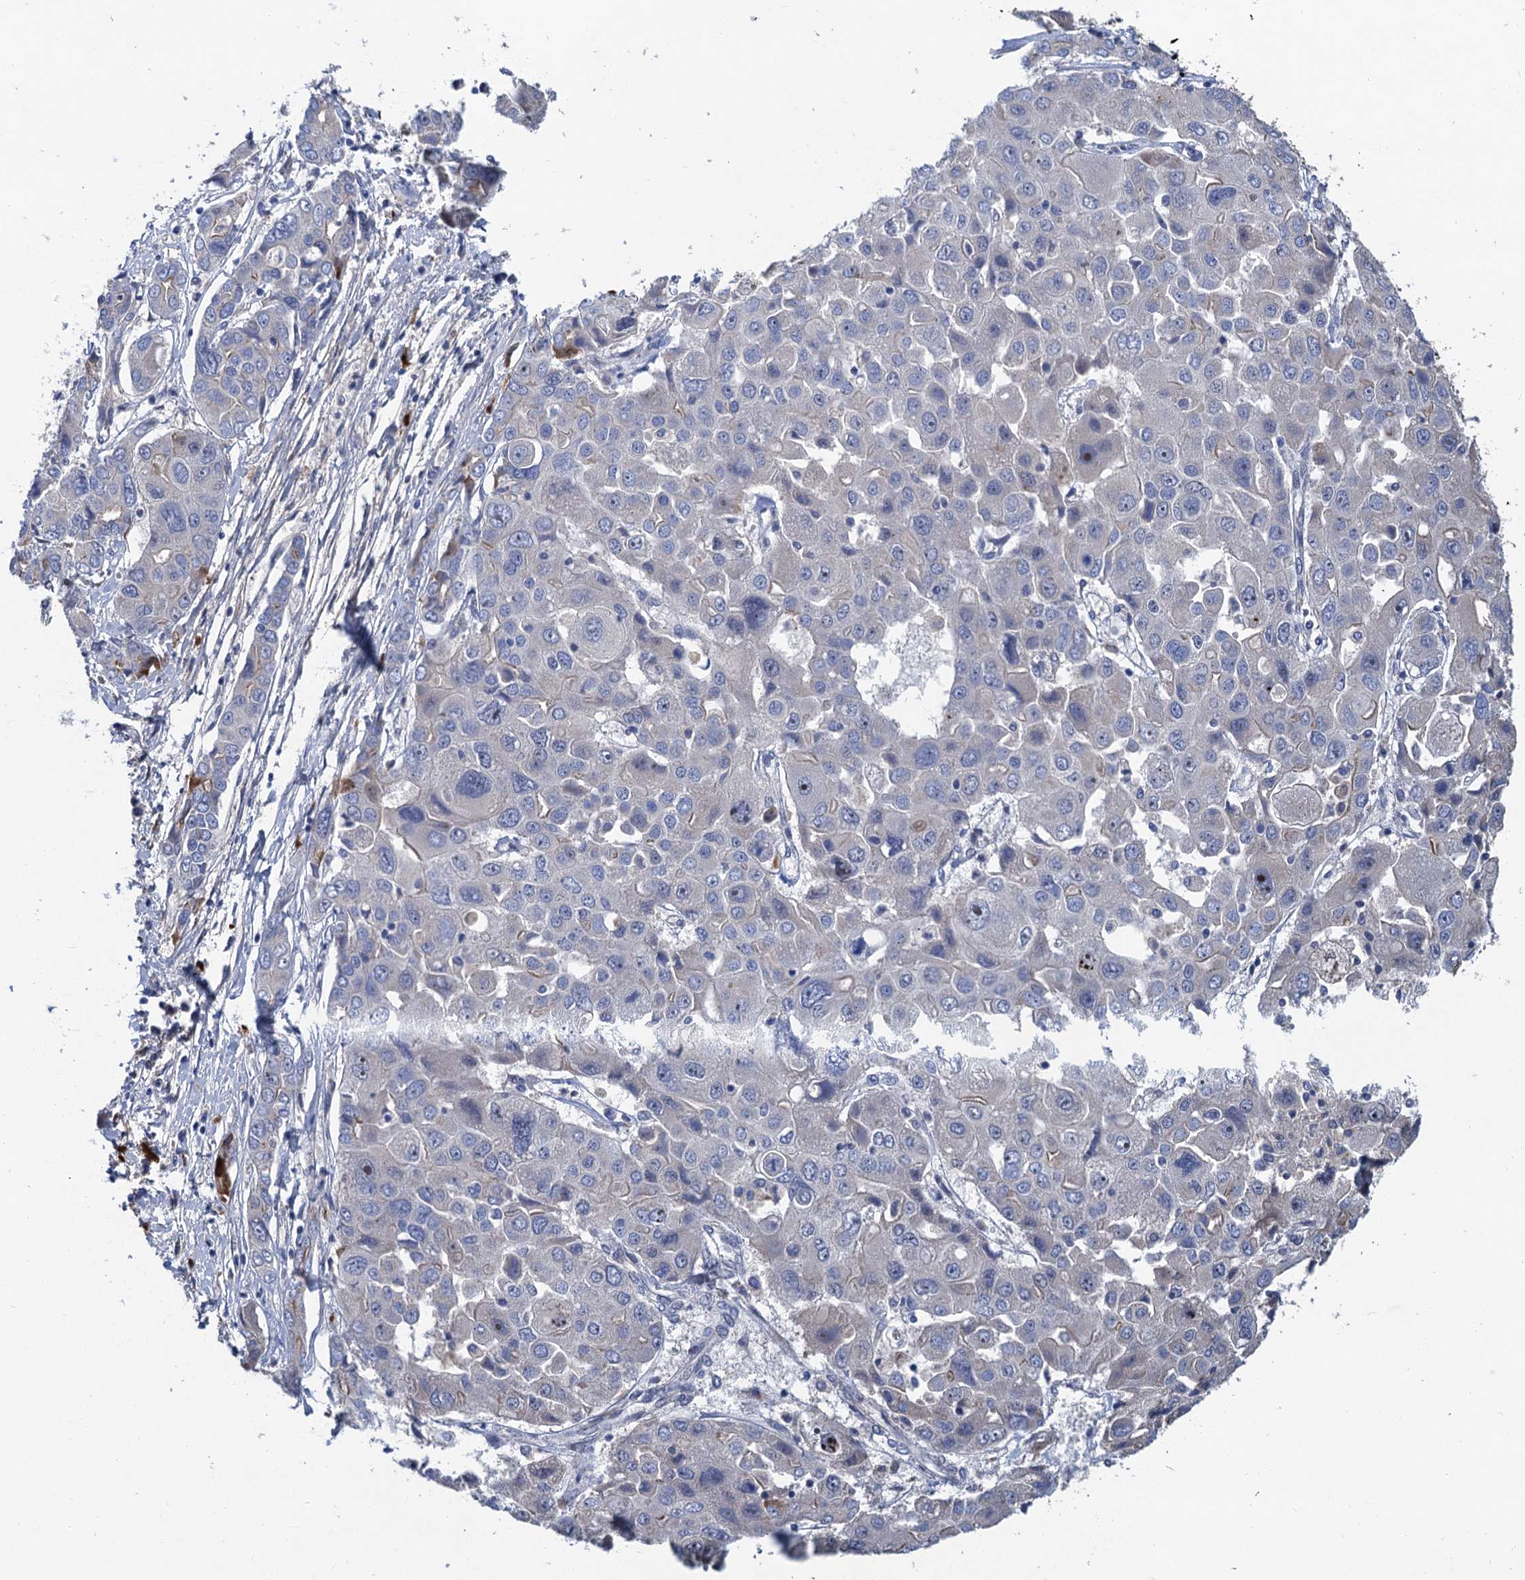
{"staining": {"intensity": "weak", "quantity": "<25%", "location": "cytoplasmic/membranous"}, "tissue": "liver cancer", "cell_type": "Tumor cells", "image_type": "cancer", "snomed": [{"axis": "morphology", "description": "Cholangiocarcinoma"}, {"axis": "topography", "description": "Liver"}], "caption": "A histopathology image of liver cancer stained for a protein exhibits no brown staining in tumor cells.", "gene": "TRAF7", "patient": {"sex": "male", "age": 67}}